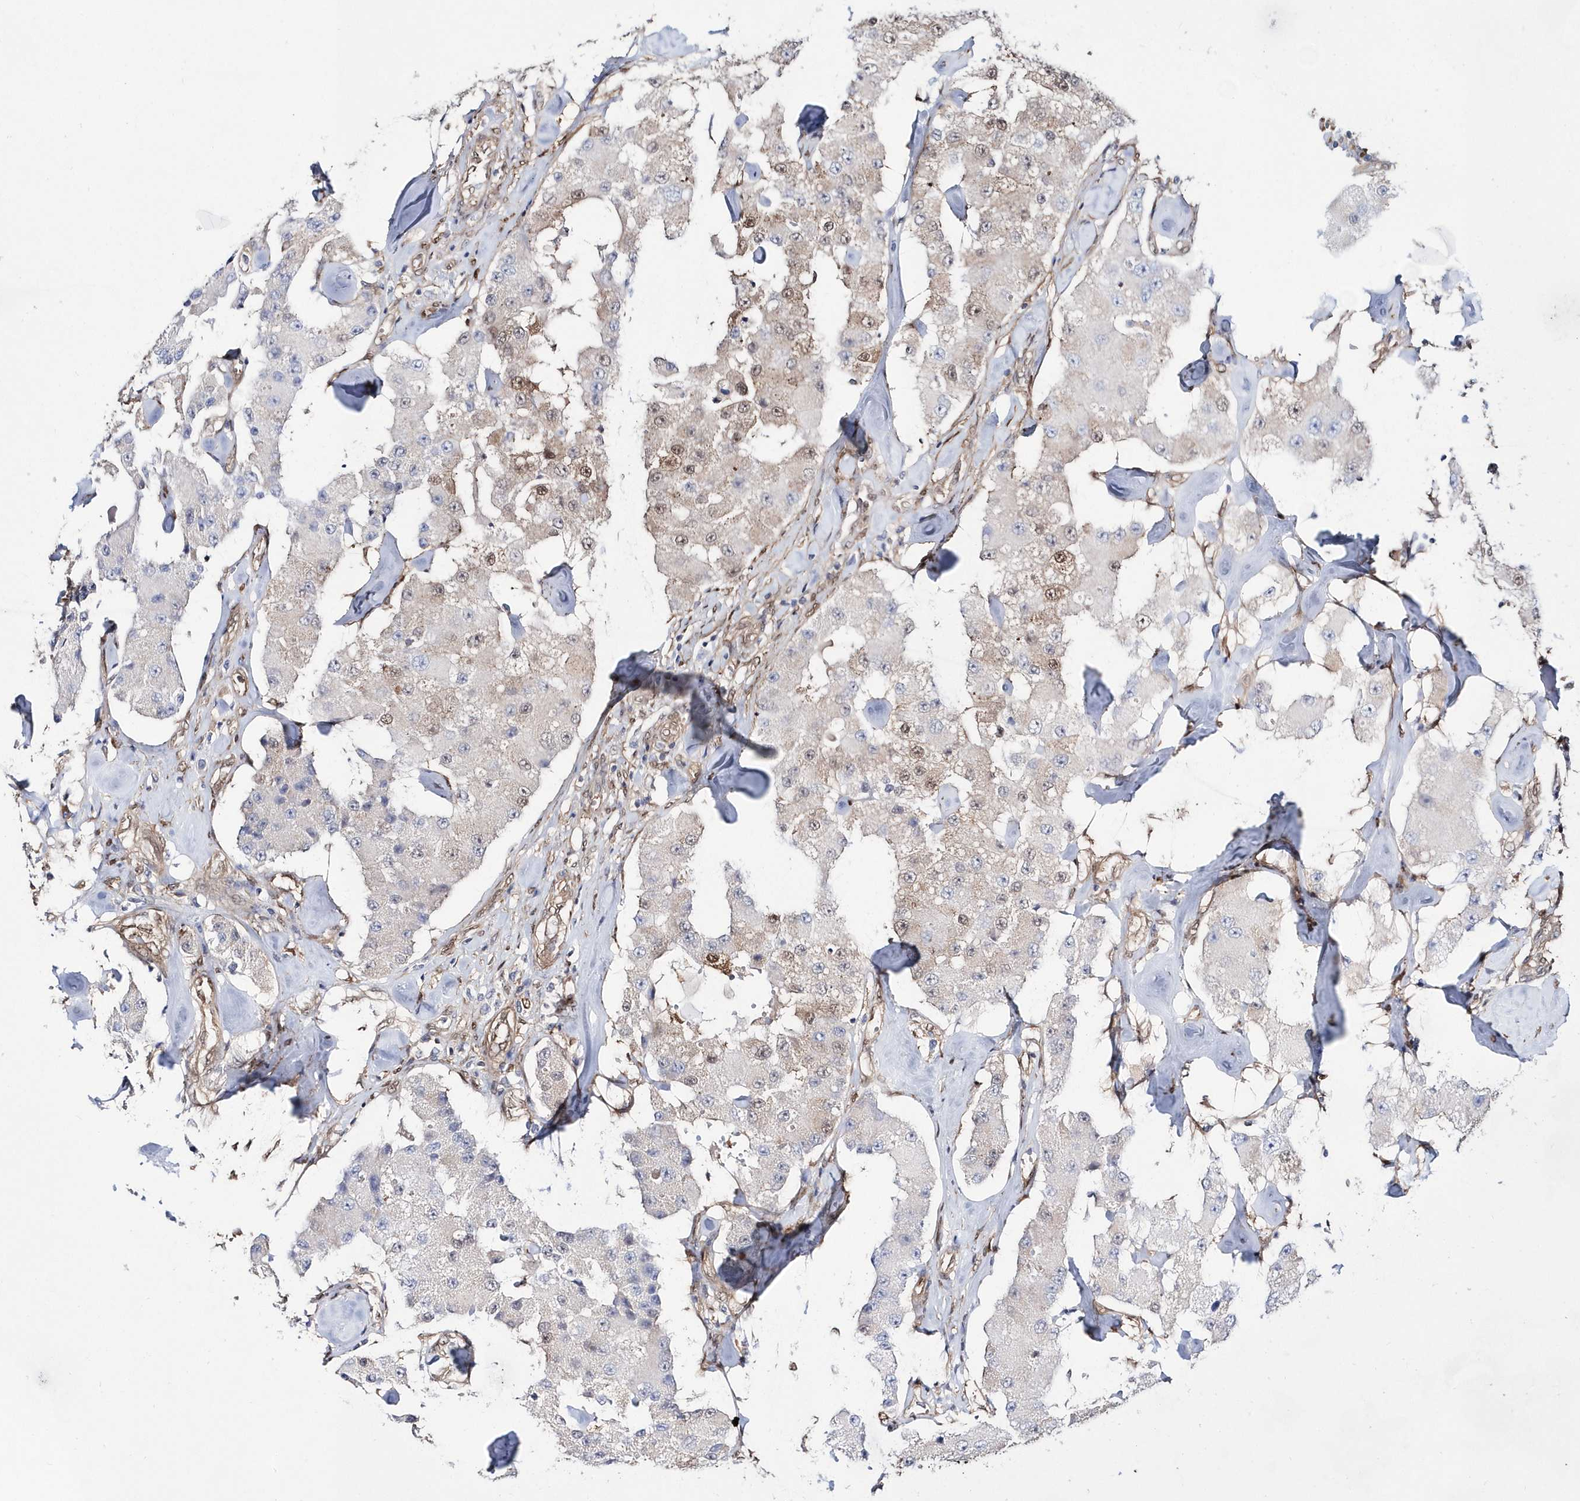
{"staining": {"intensity": "weak", "quantity": "<25%", "location": "cytoplasmic/membranous,nuclear"}, "tissue": "carcinoid", "cell_type": "Tumor cells", "image_type": "cancer", "snomed": [{"axis": "morphology", "description": "Carcinoid, malignant, NOS"}, {"axis": "topography", "description": "Pancreas"}], "caption": "Immunohistochemical staining of human malignant carcinoid displays no significant staining in tumor cells. (Immunohistochemistry, brightfield microscopy, high magnification).", "gene": "BDH2", "patient": {"sex": "male", "age": 41}}